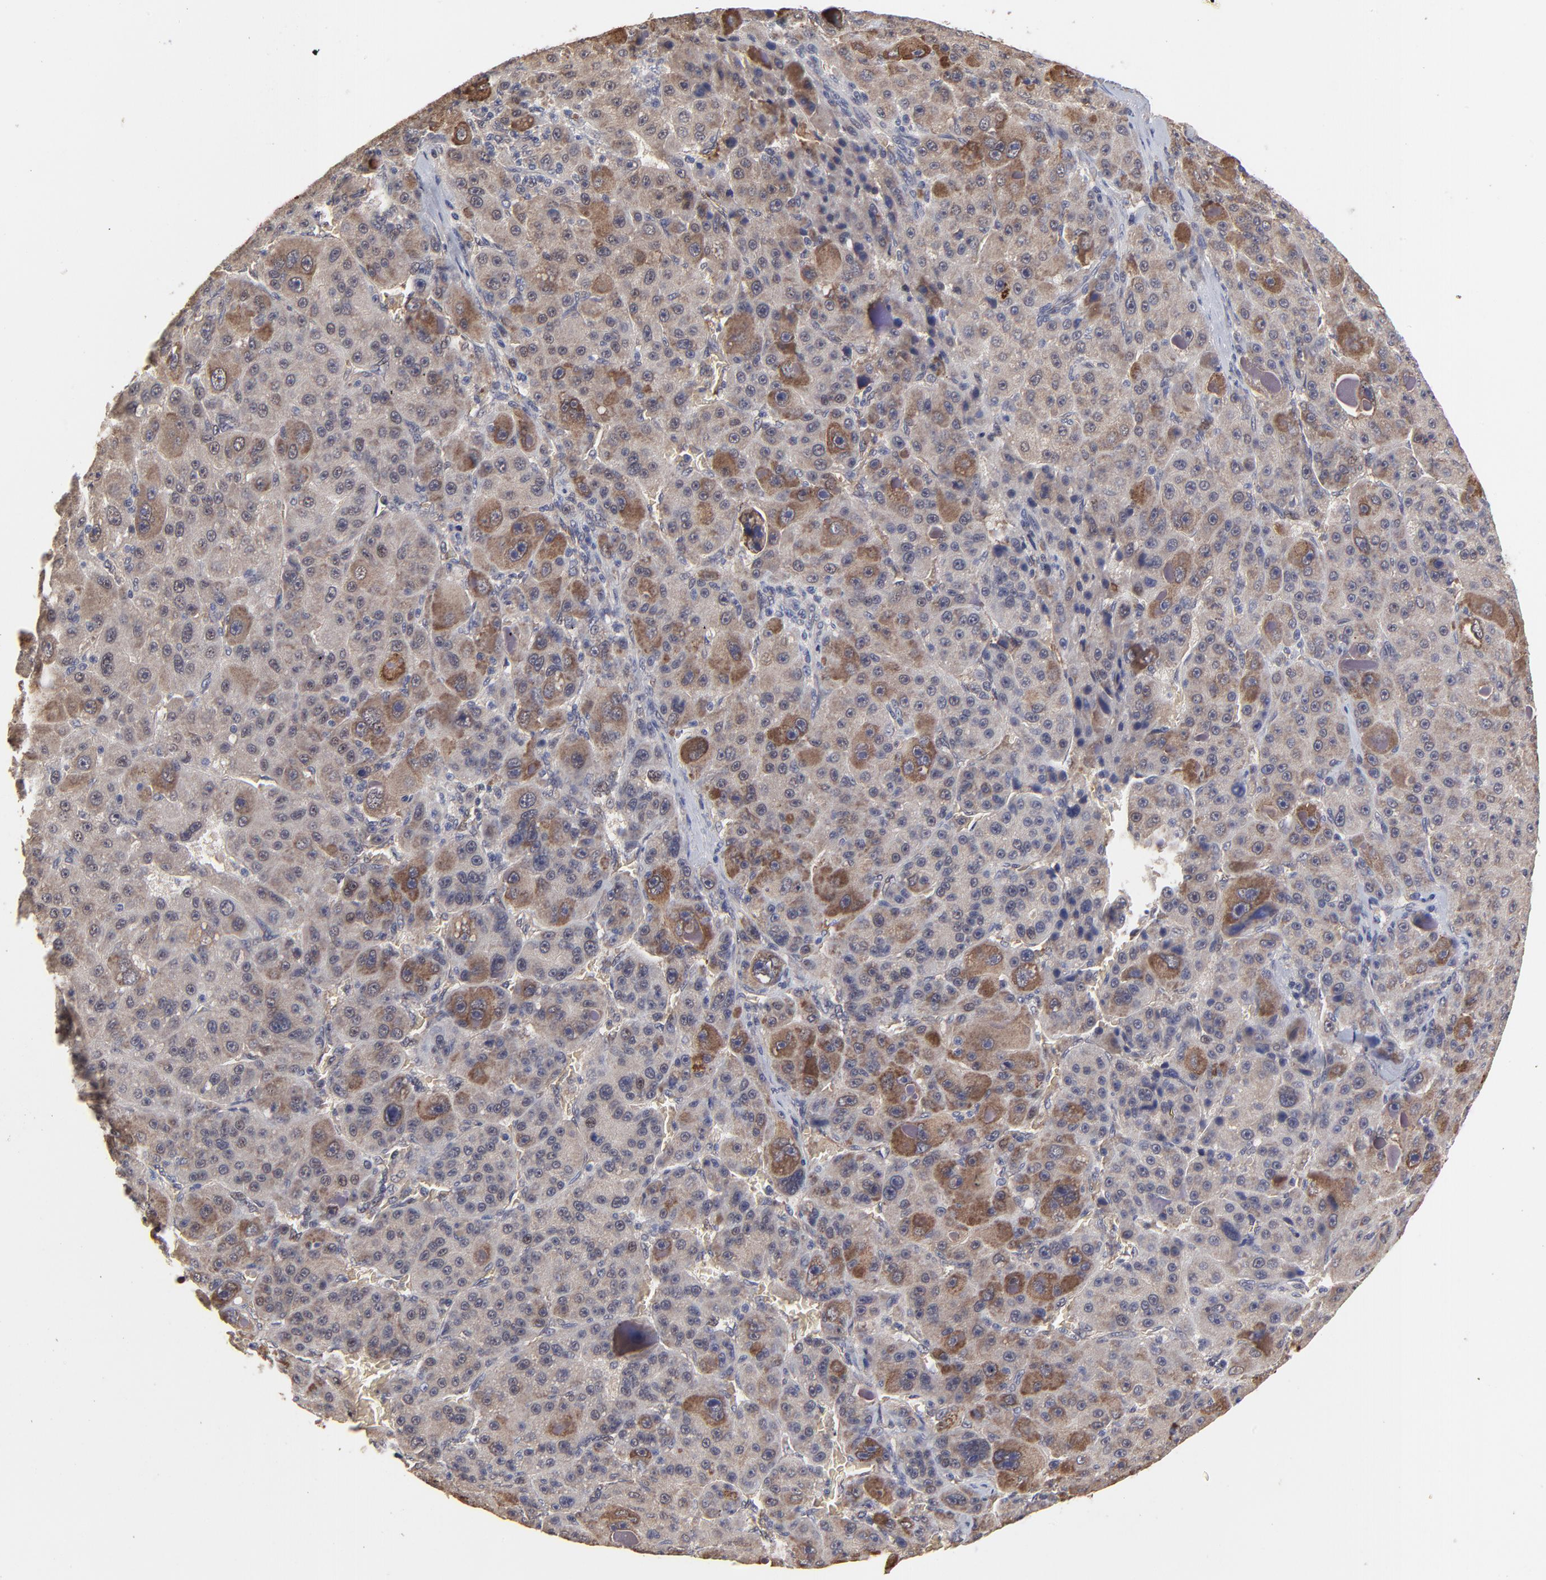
{"staining": {"intensity": "weak", "quantity": ">75%", "location": "cytoplasmic/membranous"}, "tissue": "liver cancer", "cell_type": "Tumor cells", "image_type": "cancer", "snomed": [{"axis": "morphology", "description": "Carcinoma, Hepatocellular, NOS"}, {"axis": "topography", "description": "Liver"}], "caption": "Protein analysis of liver cancer tissue demonstrates weak cytoplasmic/membranous staining in about >75% of tumor cells.", "gene": "FRMD8", "patient": {"sex": "male", "age": 76}}